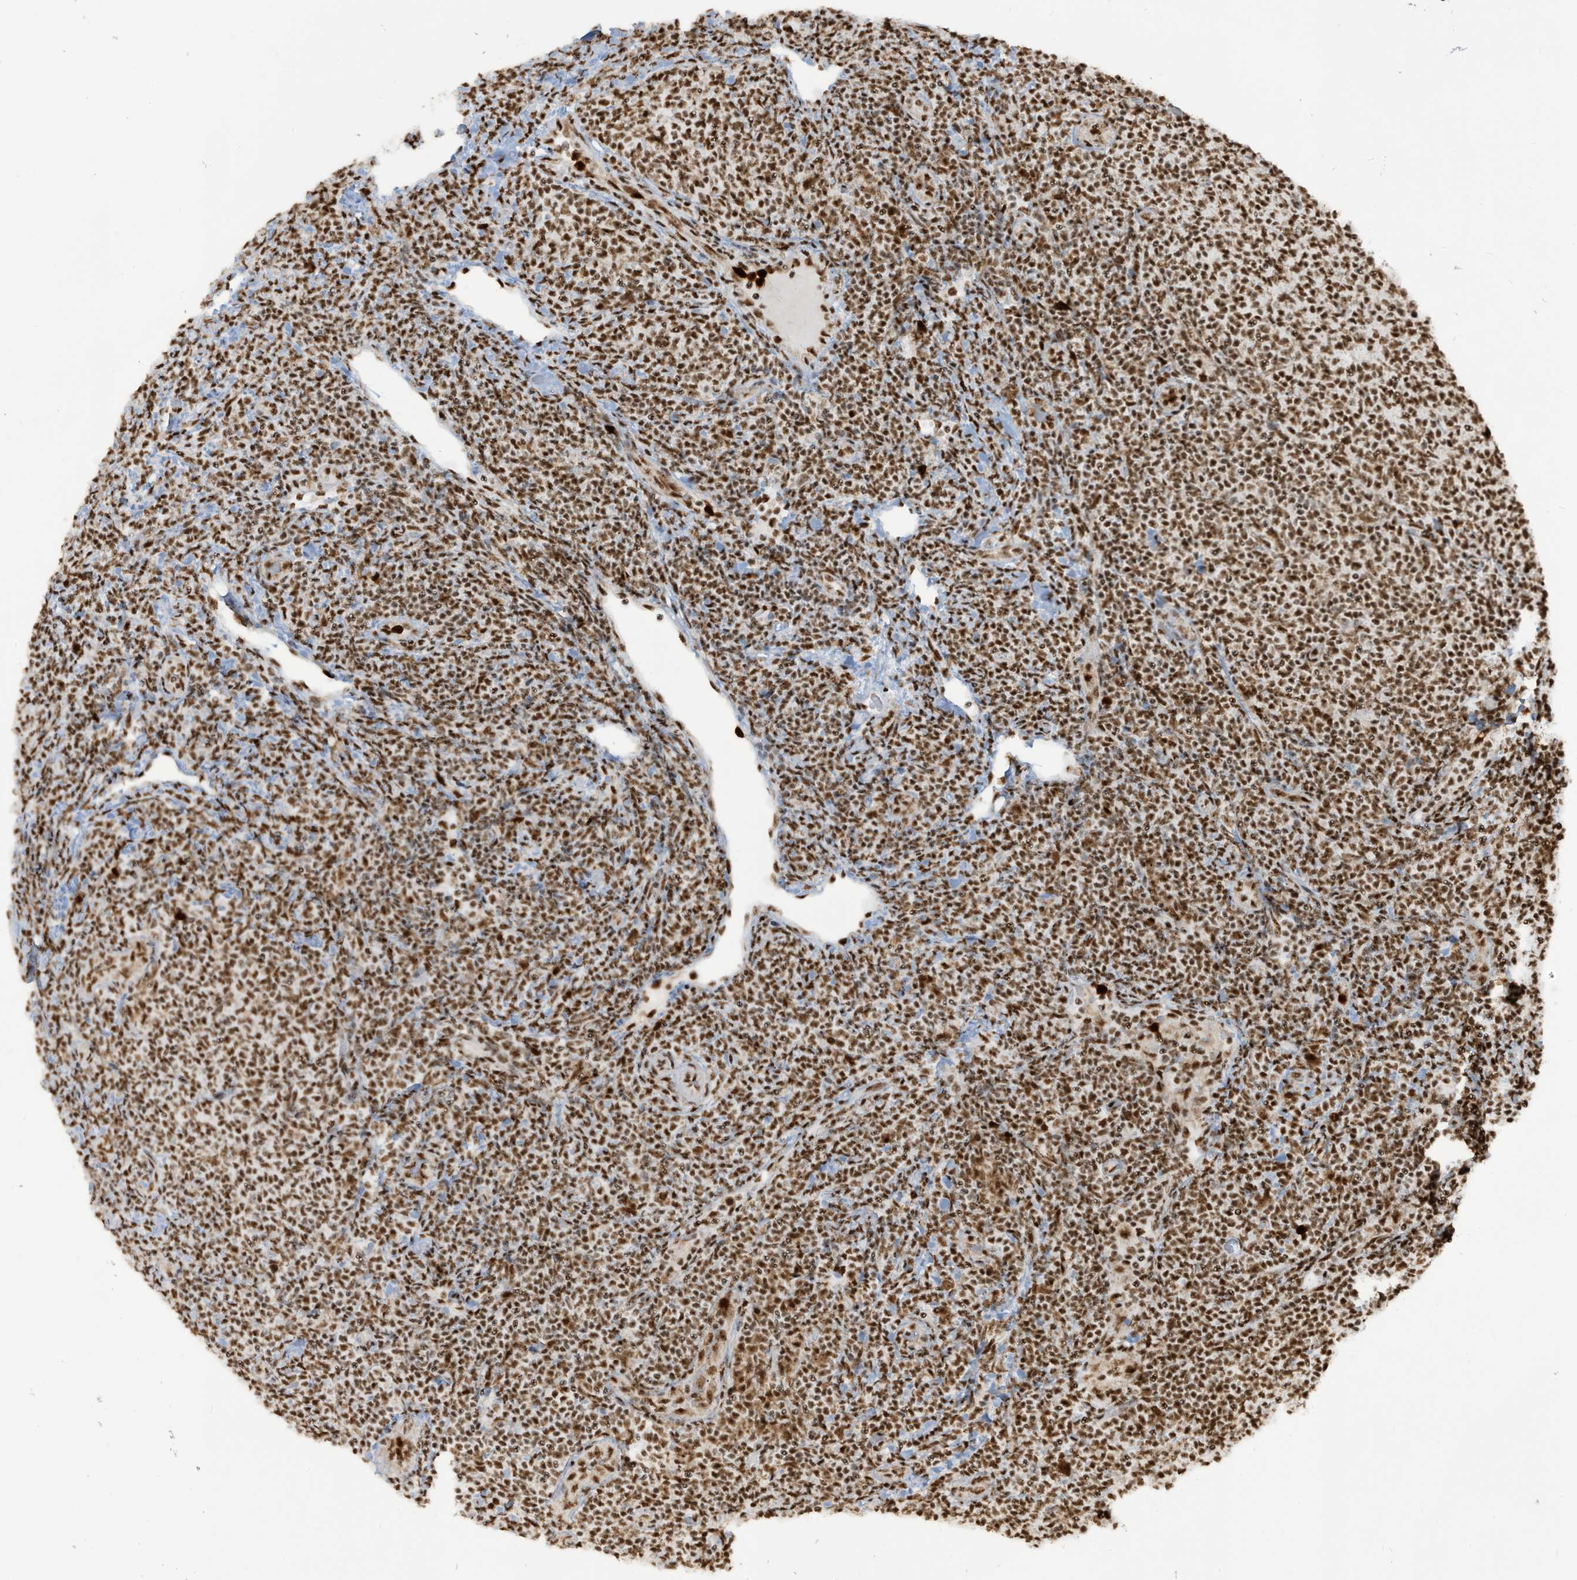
{"staining": {"intensity": "strong", "quantity": ">75%", "location": "nuclear"}, "tissue": "lymphoma", "cell_type": "Tumor cells", "image_type": "cancer", "snomed": [{"axis": "morphology", "description": "Malignant lymphoma, non-Hodgkin's type, Low grade"}, {"axis": "topography", "description": "Lymph node"}], "caption": "DAB immunohistochemical staining of human lymphoma exhibits strong nuclear protein staining in about >75% of tumor cells.", "gene": "LBH", "patient": {"sex": "male", "age": 66}}